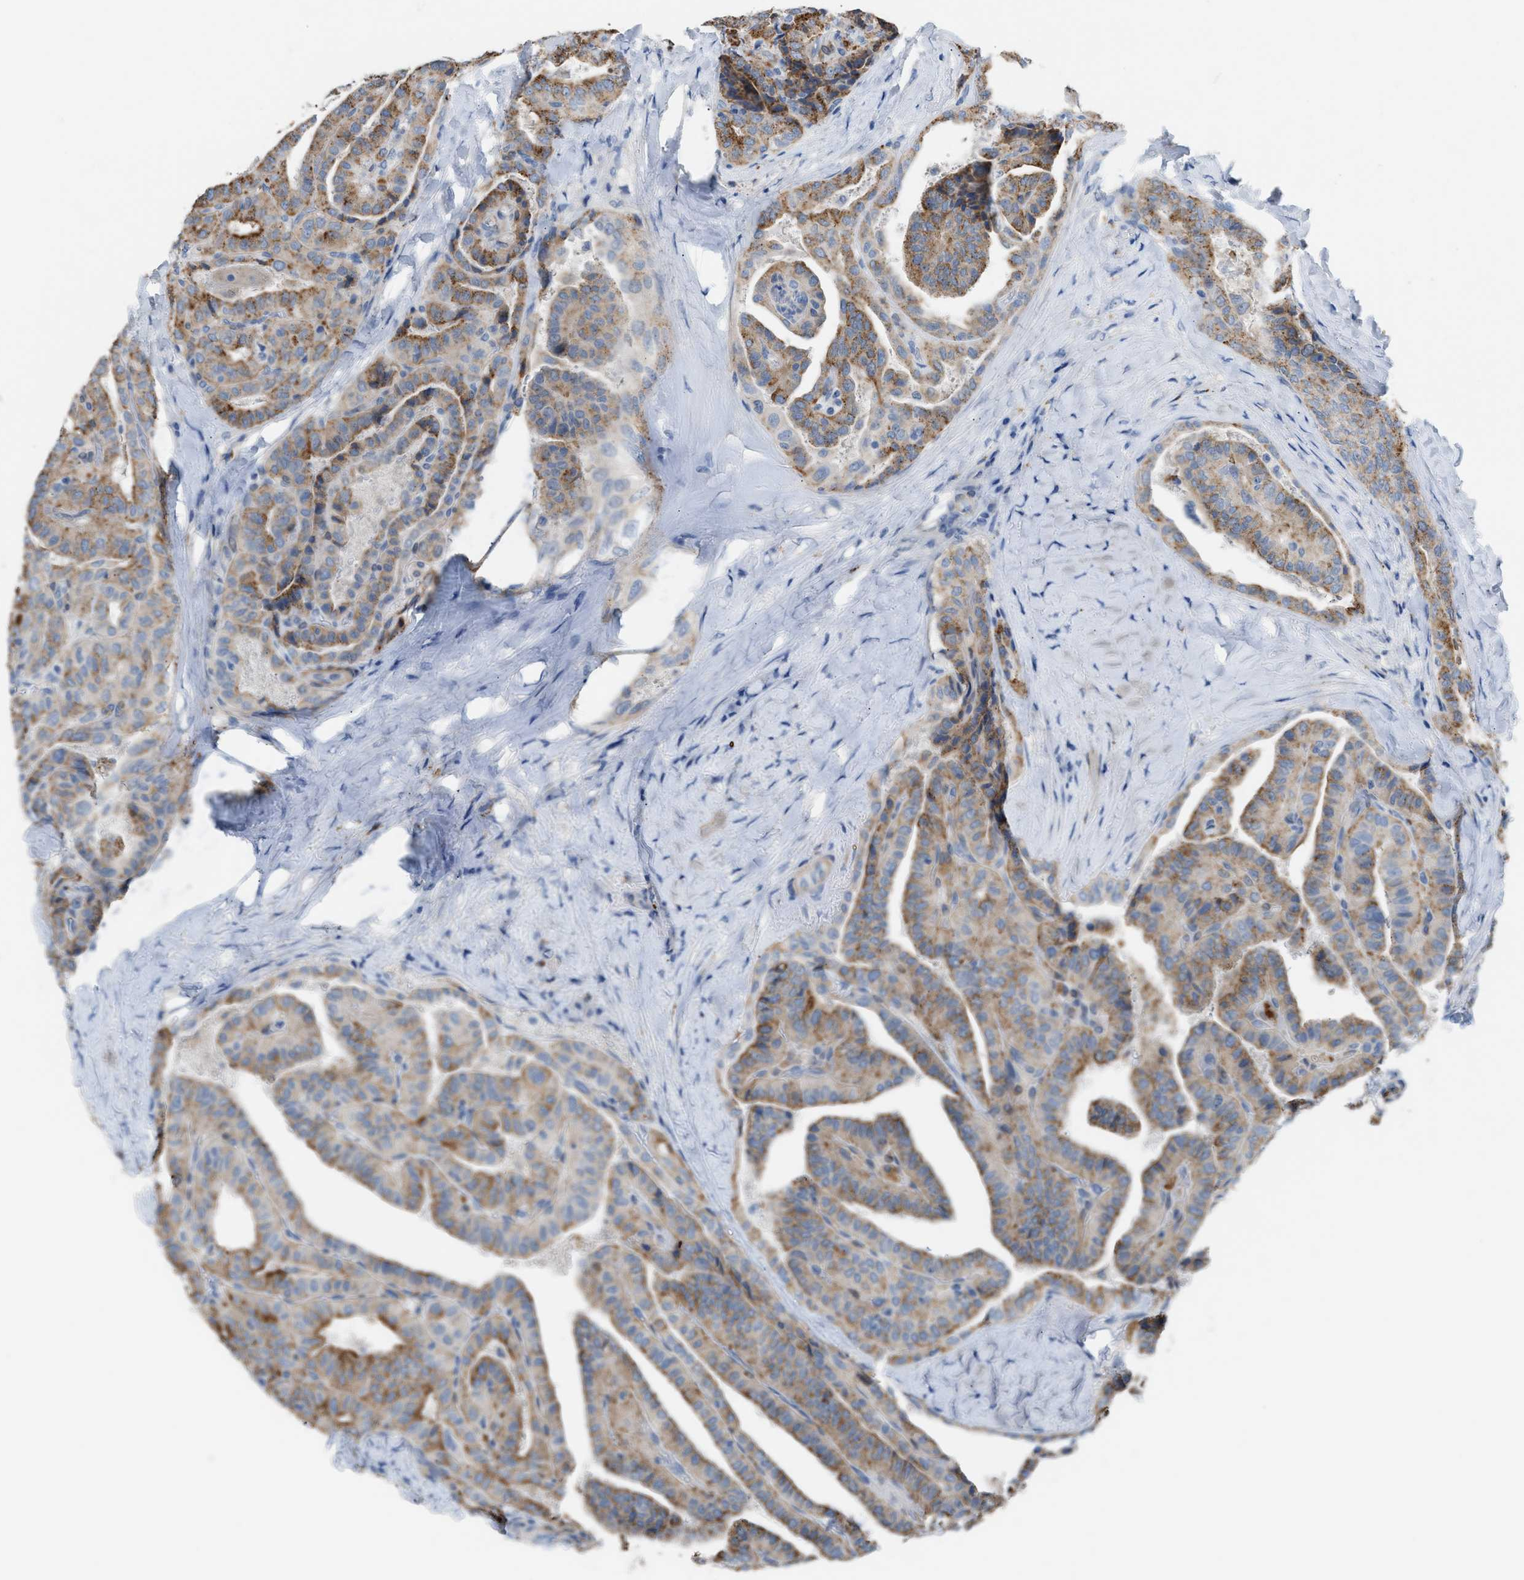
{"staining": {"intensity": "moderate", "quantity": ">75%", "location": "cytoplasmic/membranous"}, "tissue": "thyroid cancer", "cell_type": "Tumor cells", "image_type": "cancer", "snomed": [{"axis": "morphology", "description": "Papillary adenocarcinoma, NOS"}, {"axis": "topography", "description": "Thyroid gland"}], "caption": "Immunohistochemistry (IHC) photomicrograph of neoplastic tissue: human thyroid papillary adenocarcinoma stained using immunohistochemistry displays medium levels of moderate protein expression localized specifically in the cytoplasmic/membranous of tumor cells, appearing as a cytoplasmic/membranous brown color.", "gene": "ASPA", "patient": {"sex": "male", "age": 77}}